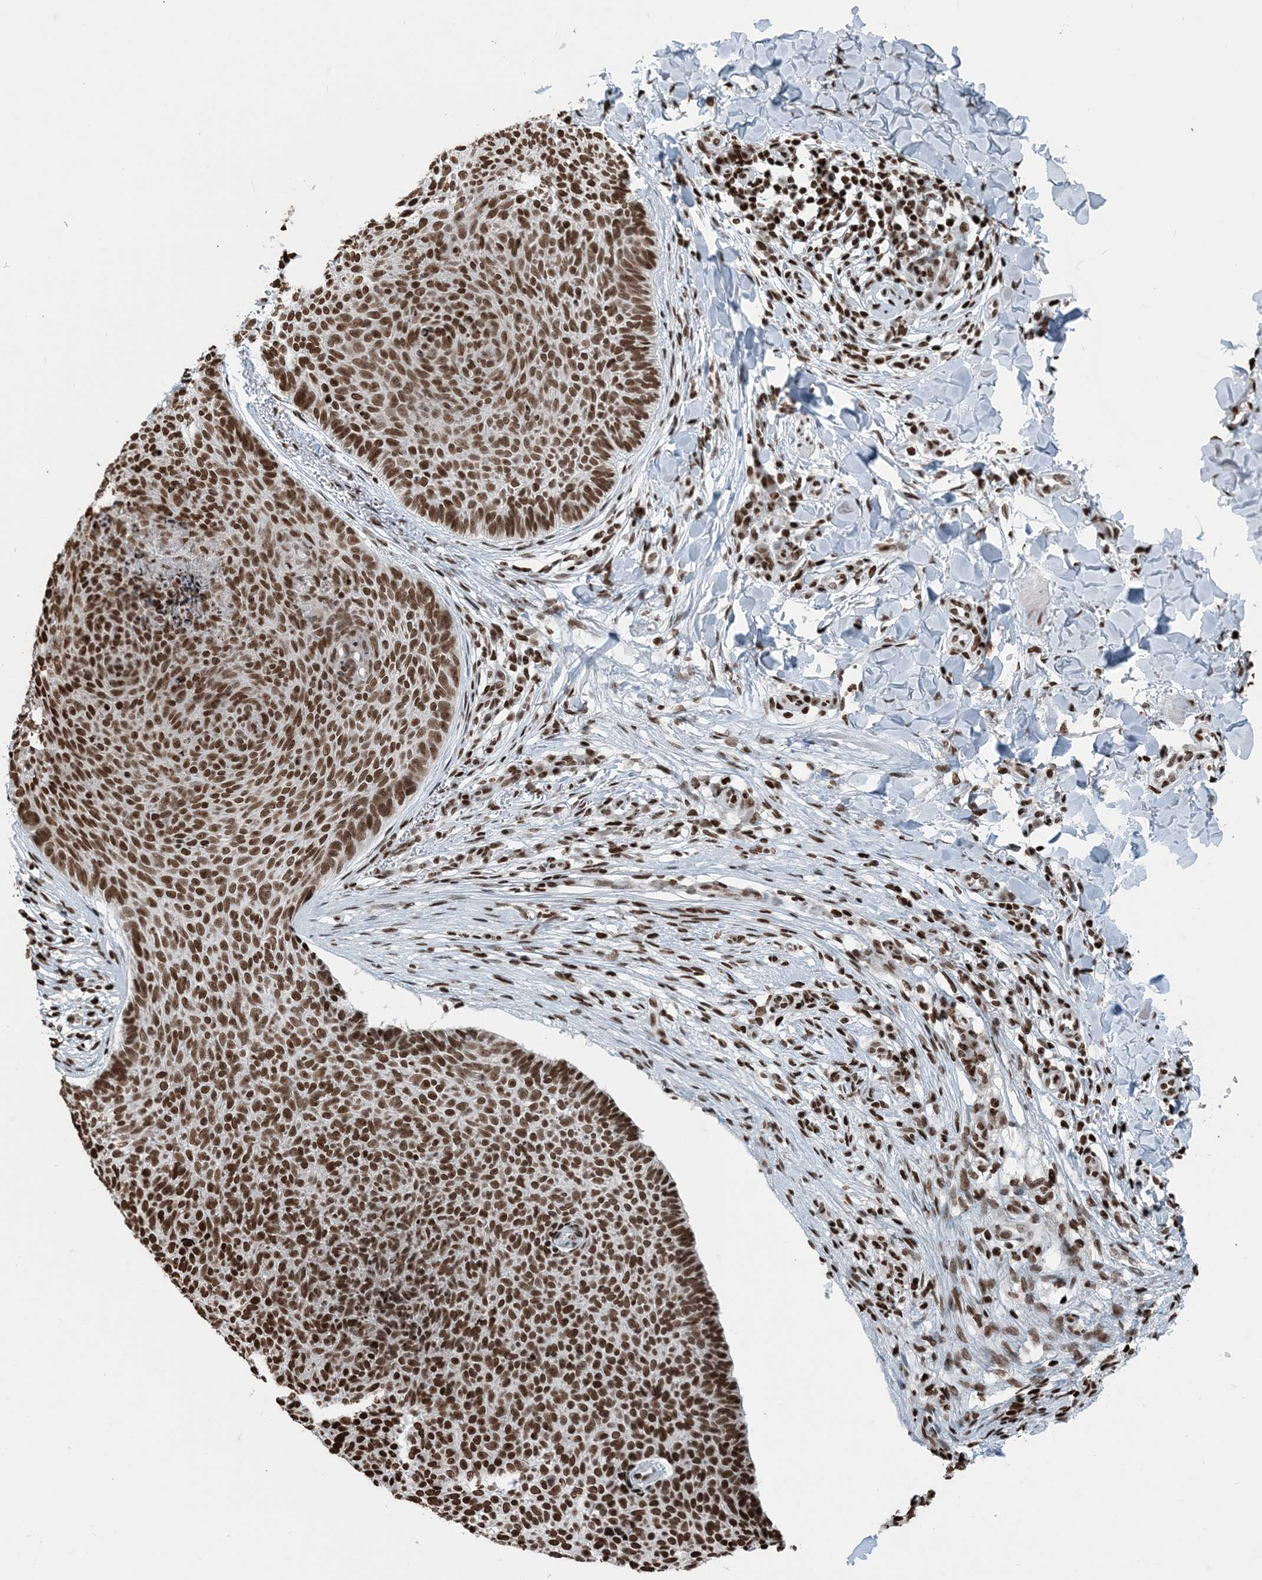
{"staining": {"intensity": "strong", "quantity": ">75%", "location": "nuclear"}, "tissue": "skin cancer", "cell_type": "Tumor cells", "image_type": "cancer", "snomed": [{"axis": "morphology", "description": "Normal tissue, NOS"}, {"axis": "morphology", "description": "Basal cell carcinoma"}, {"axis": "topography", "description": "Skin"}], "caption": "This is a micrograph of immunohistochemistry staining of skin cancer (basal cell carcinoma), which shows strong staining in the nuclear of tumor cells.", "gene": "H3-3B", "patient": {"sex": "male", "age": 50}}